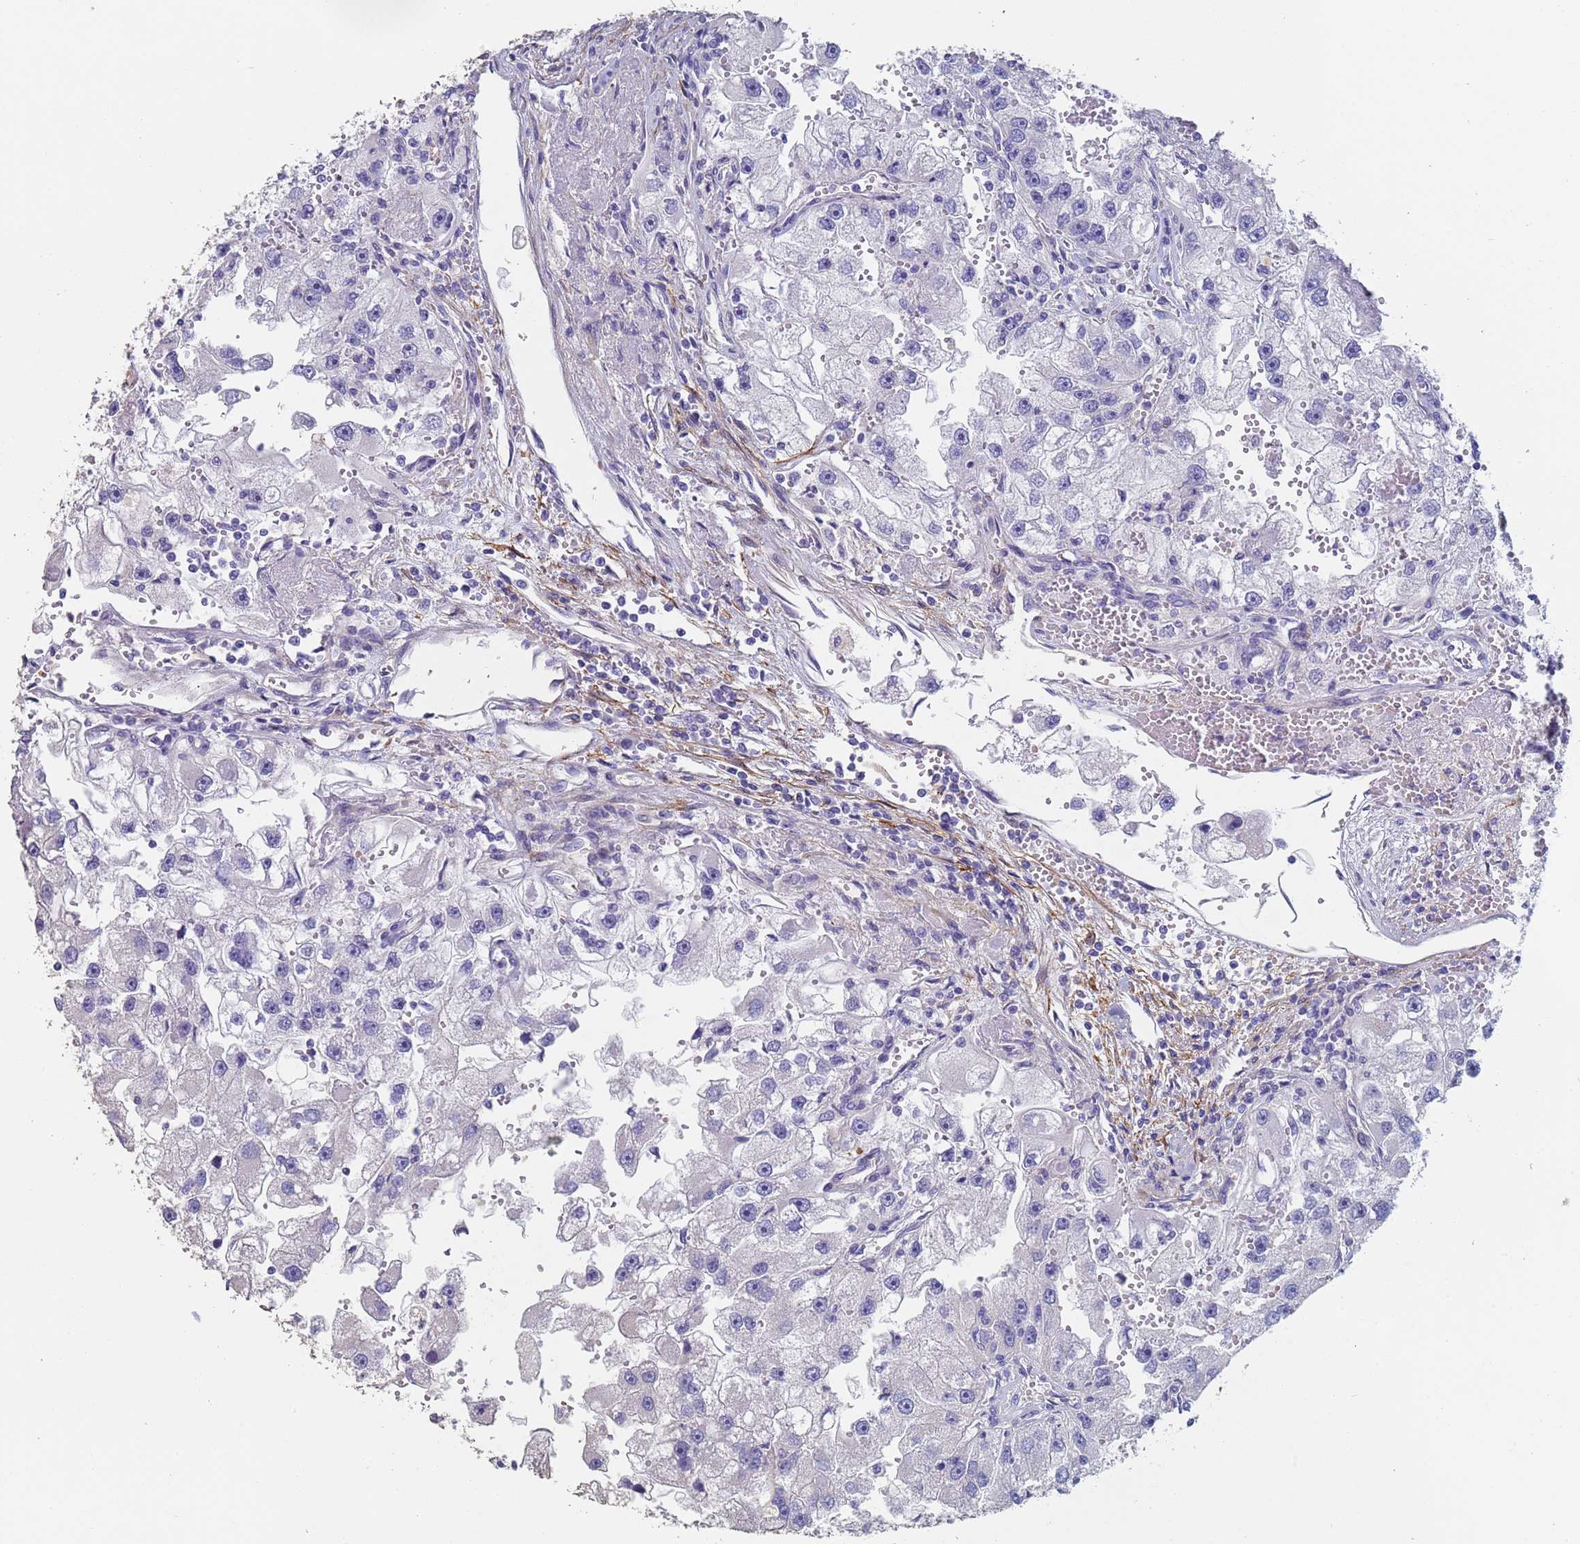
{"staining": {"intensity": "negative", "quantity": "none", "location": "none"}, "tissue": "renal cancer", "cell_type": "Tumor cells", "image_type": "cancer", "snomed": [{"axis": "morphology", "description": "Adenocarcinoma, NOS"}, {"axis": "topography", "description": "Kidney"}], "caption": "This micrograph is of renal cancer stained with IHC to label a protein in brown with the nuclei are counter-stained blue. There is no staining in tumor cells.", "gene": "ABCA8", "patient": {"sex": "male", "age": 63}}